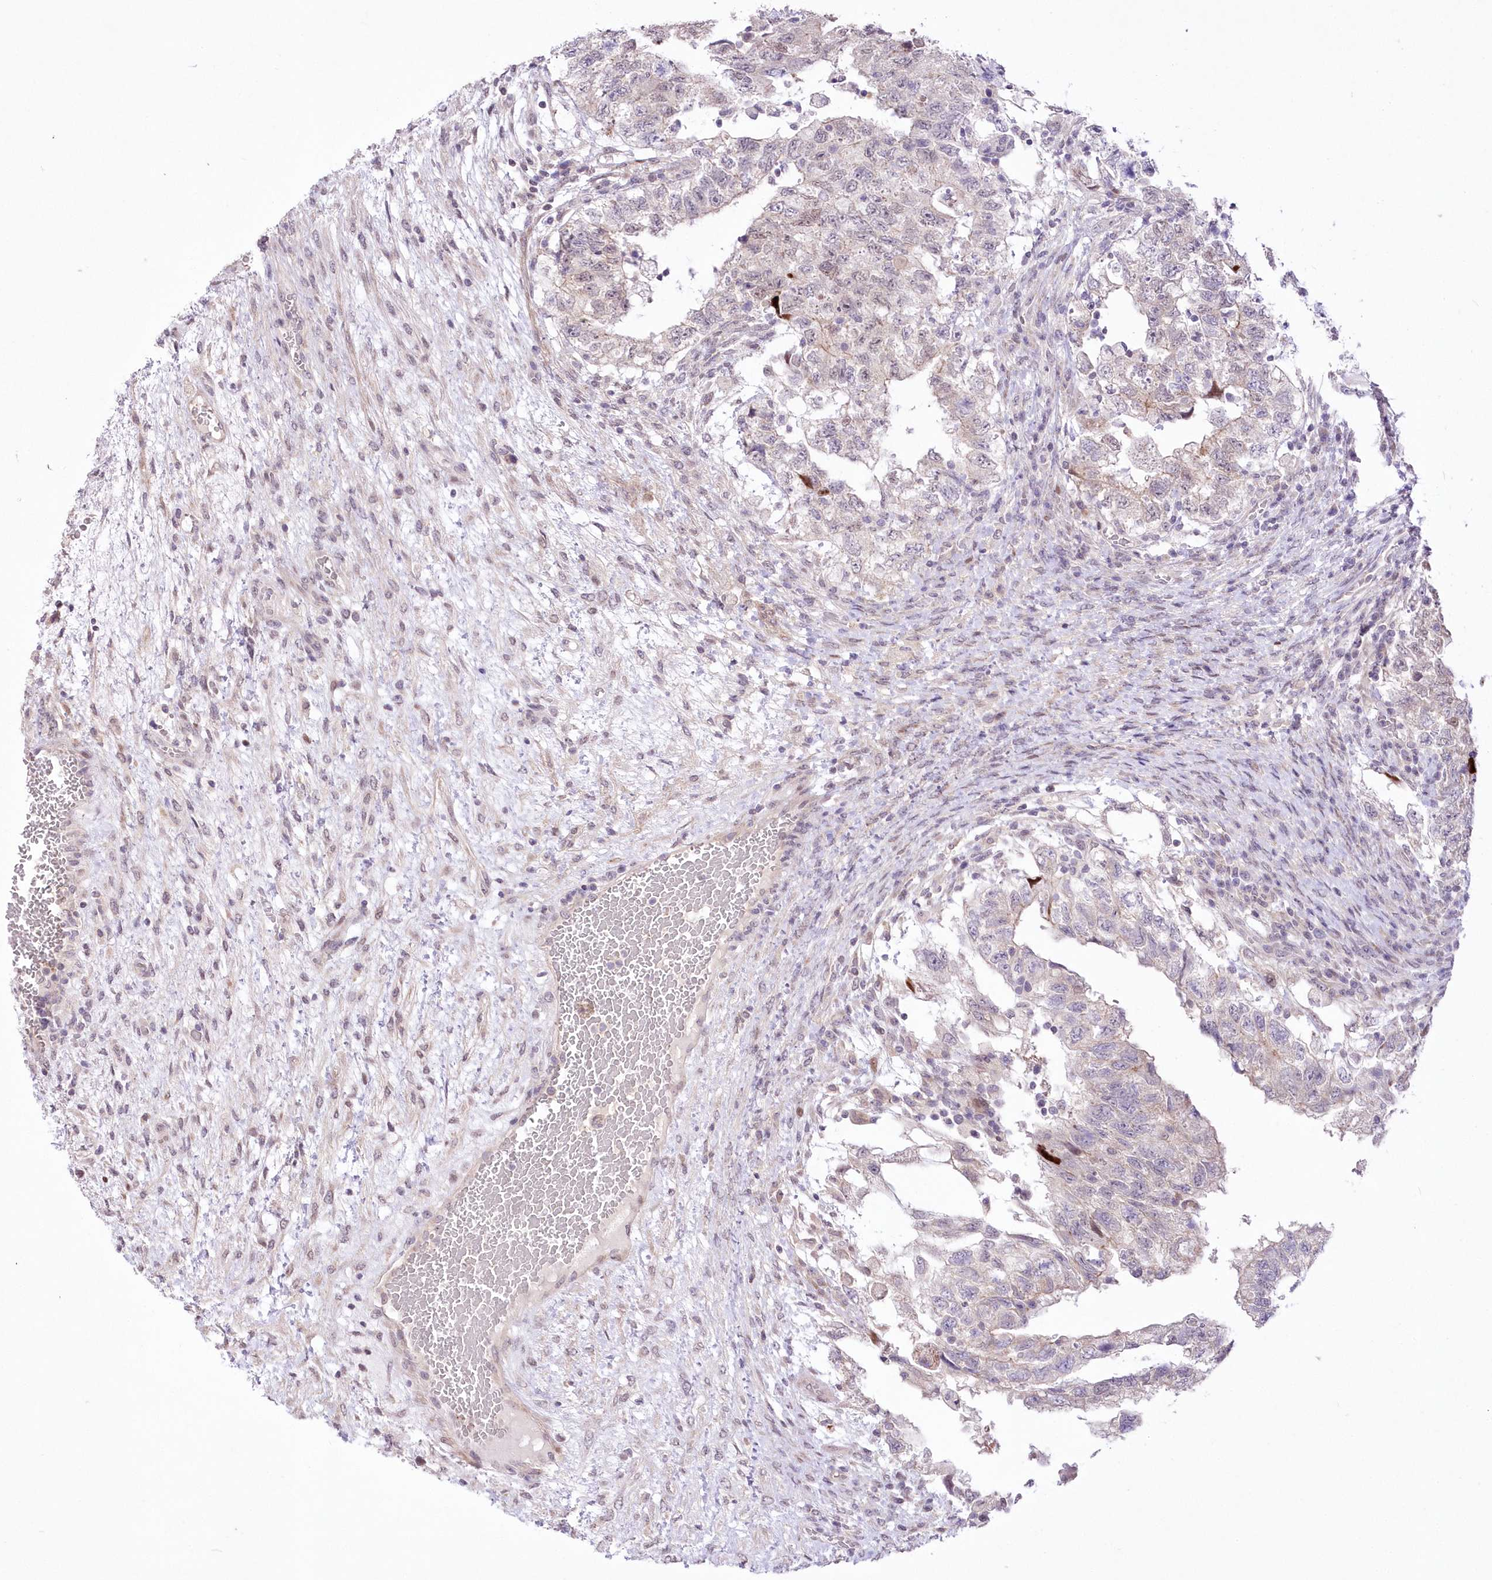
{"staining": {"intensity": "weak", "quantity": "<25%", "location": "cytoplasmic/membranous"}, "tissue": "testis cancer", "cell_type": "Tumor cells", "image_type": "cancer", "snomed": [{"axis": "morphology", "description": "Carcinoma, Embryonal, NOS"}, {"axis": "topography", "description": "Testis"}], "caption": "Photomicrograph shows no protein expression in tumor cells of testis cancer (embryonal carcinoma) tissue. (Stains: DAB immunohistochemistry (IHC) with hematoxylin counter stain, Microscopy: brightfield microscopy at high magnification).", "gene": "FAM241B", "patient": {"sex": "male", "age": 36}}